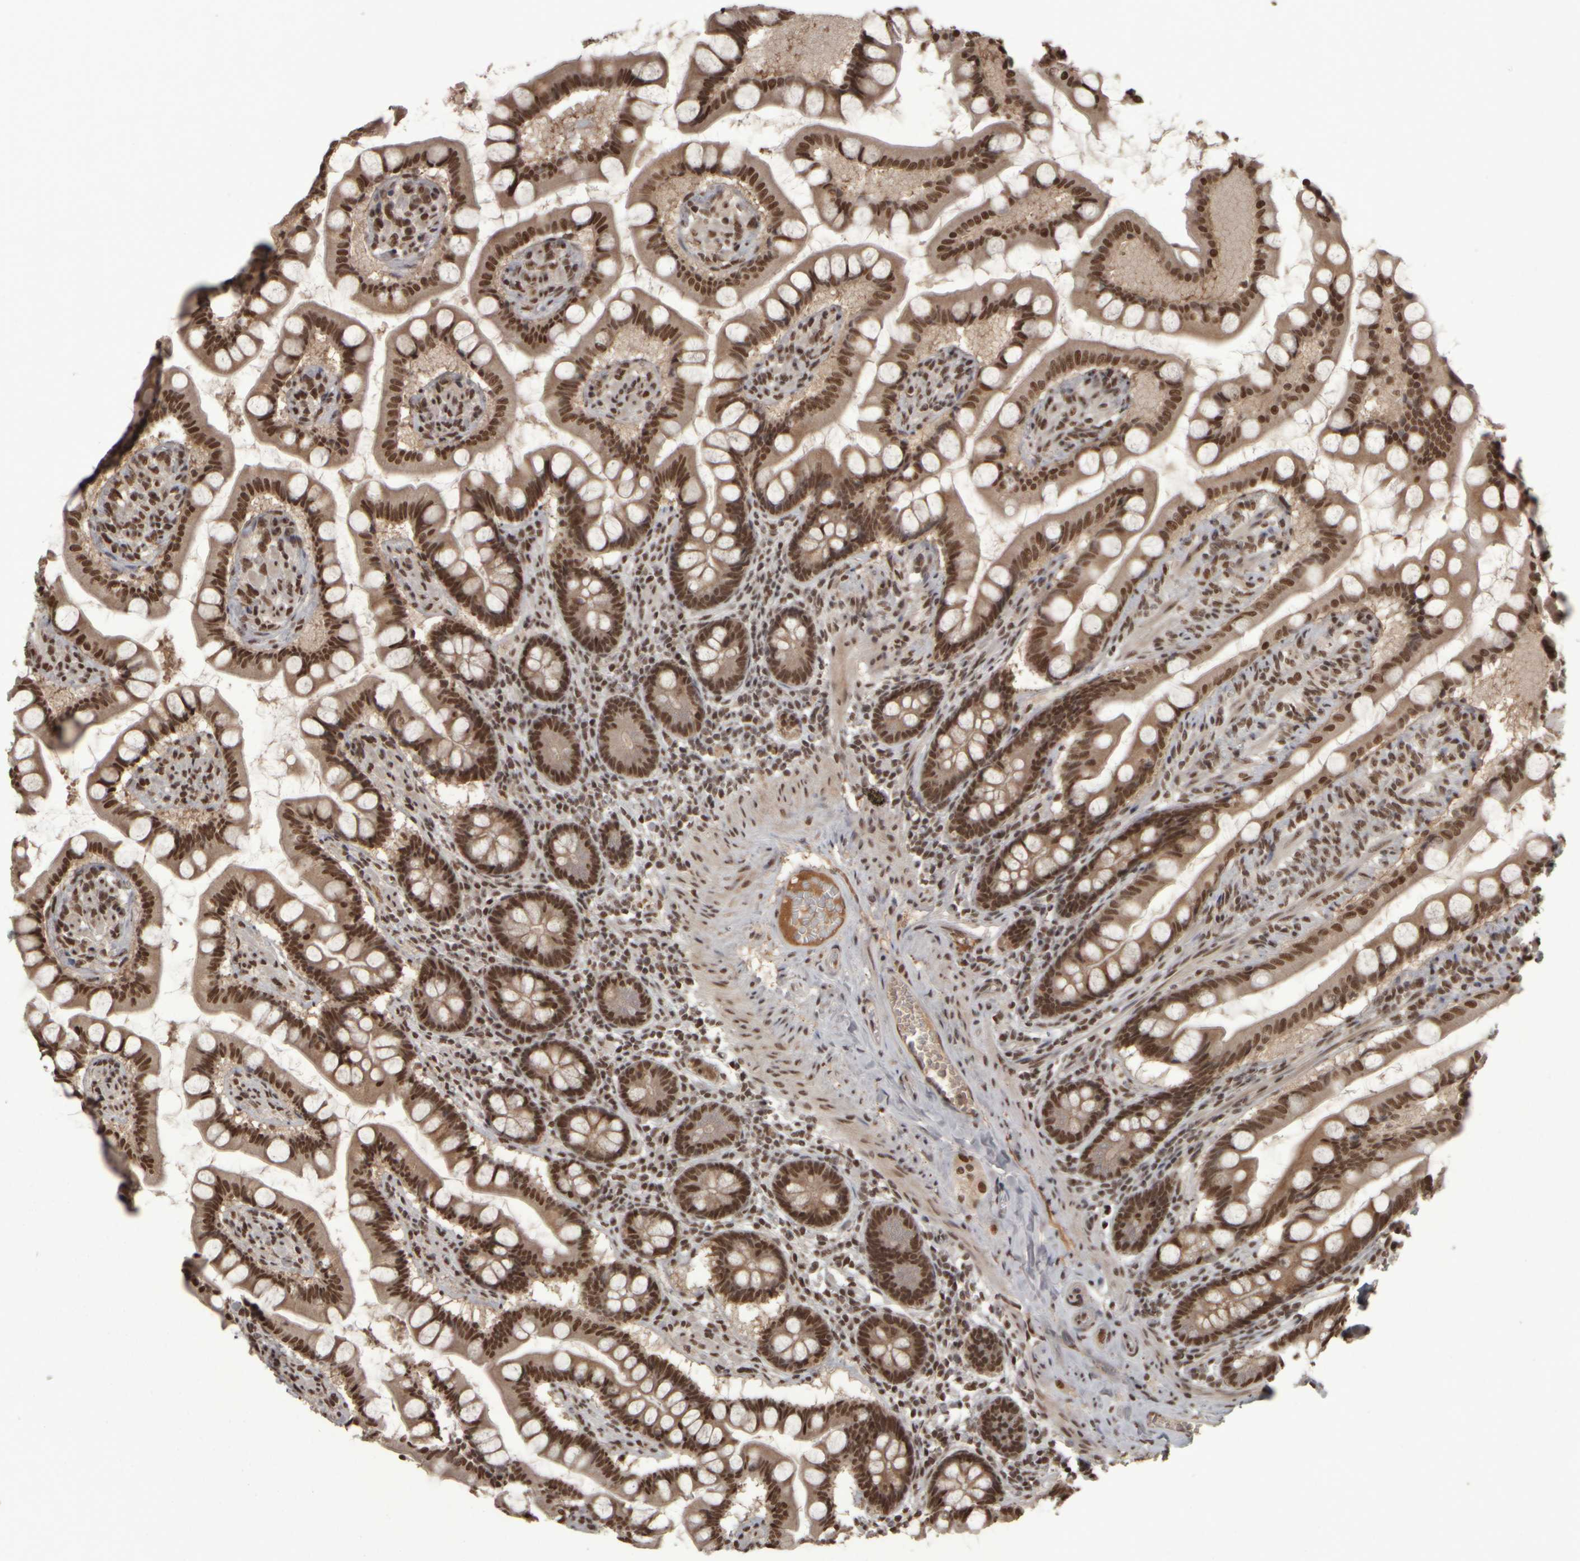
{"staining": {"intensity": "strong", "quantity": ">75%", "location": "nuclear"}, "tissue": "small intestine", "cell_type": "Glandular cells", "image_type": "normal", "snomed": [{"axis": "morphology", "description": "Normal tissue, NOS"}, {"axis": "topography", "description": "Small intestine"}], "caption": "Immunohistochemistry (DAB) staining of unremarkable small intestine demonstrates strong nuclear protein positivity in approximately >75% of glandular cells.", "gene": "ZFHX4", "patient": {"sex": "male", "age": 41}}